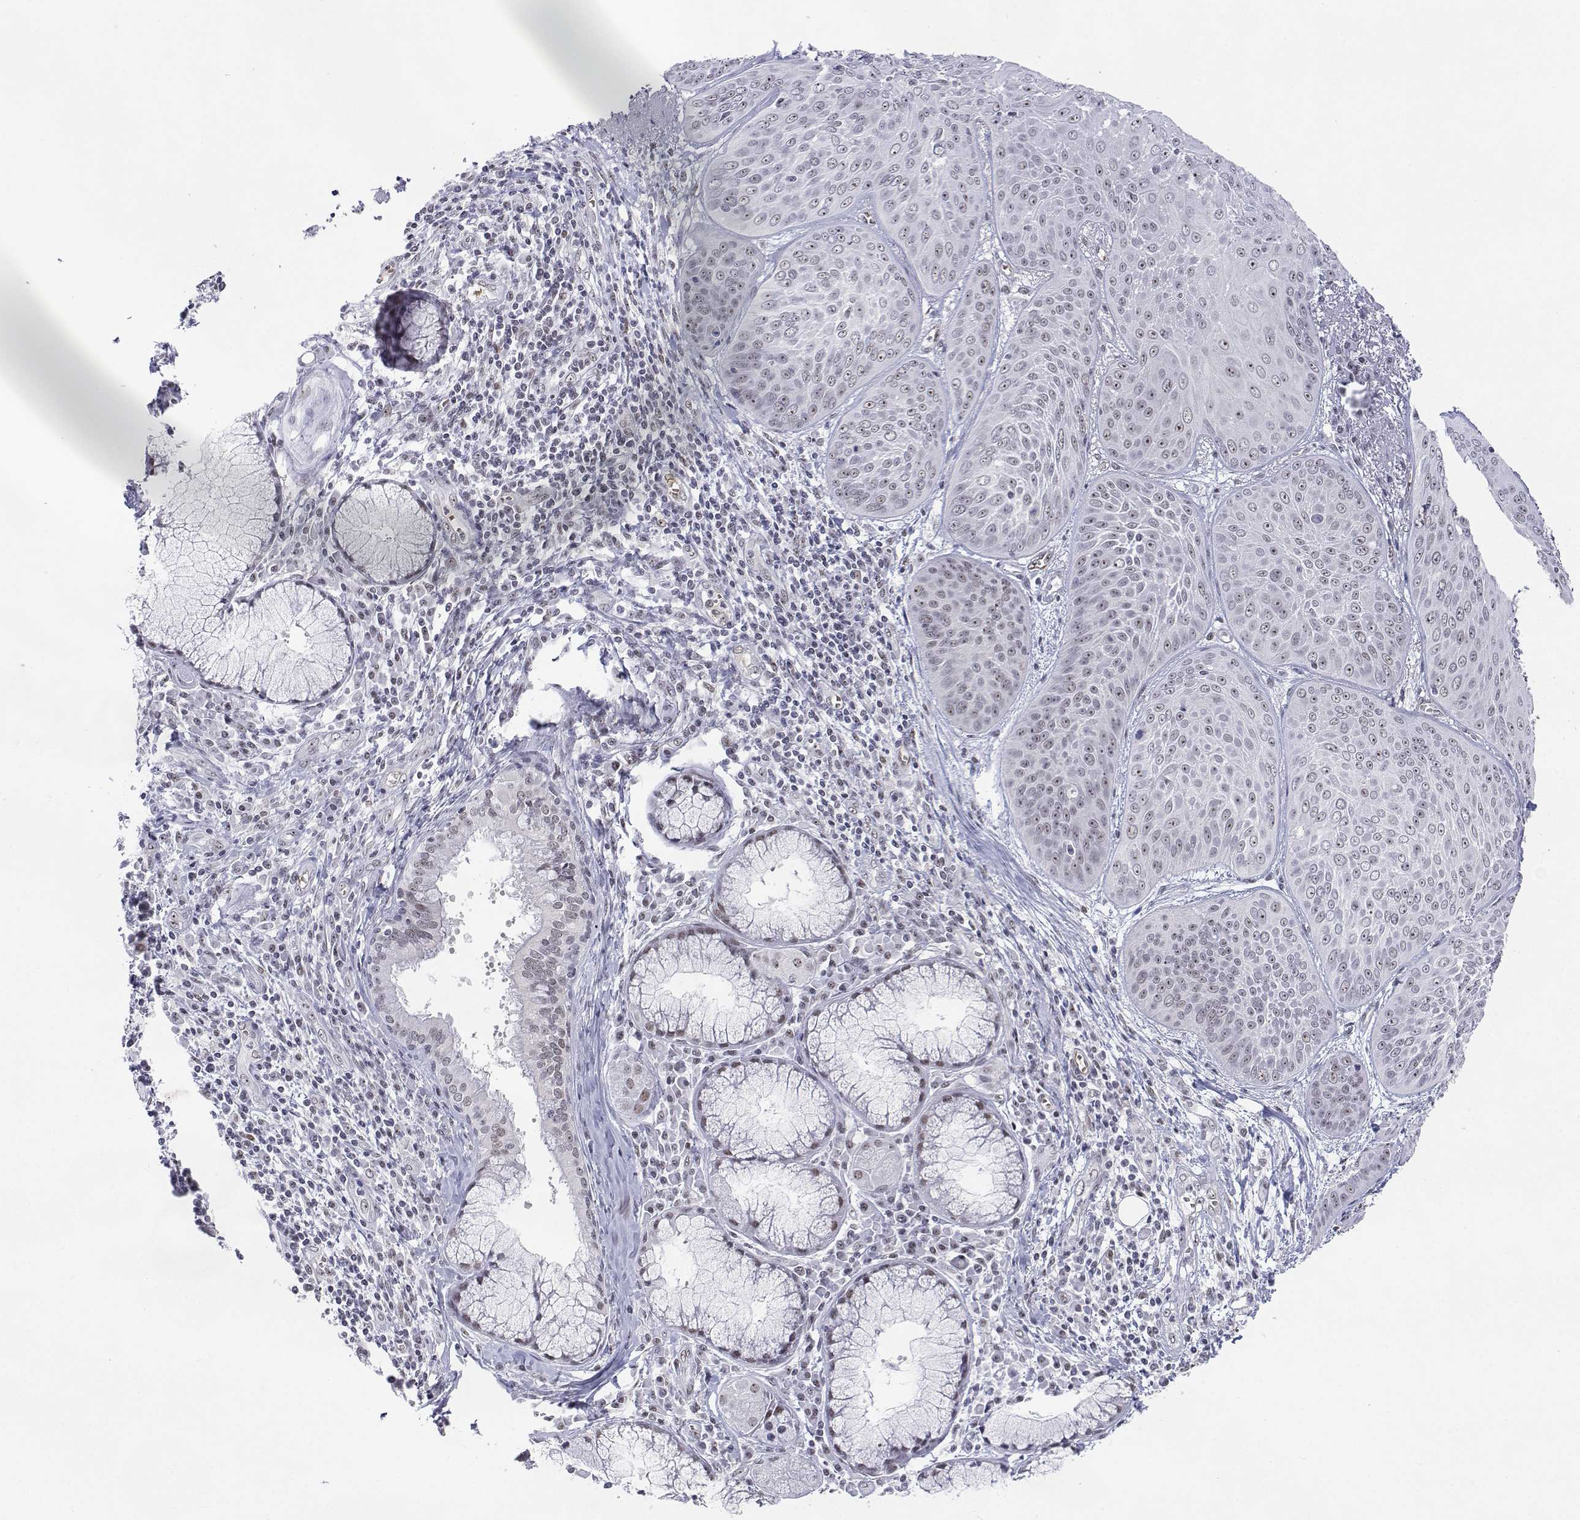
{"staining": {"intensity": "weak", "quantity": "<25%", "location": "nuclear"}, "tissue": "lung cancer", "cell_type": "Tumor cells", "image_type": "cancer", "snomed": [{"axis": "morphology", "description": "Squamous cell carcinoma, NOS"}, {"axis": "topography", "description": "Lung"}], "caption": "Lung squamous cell carcinoma was stained to show a protein in brown. There is no significant positivity in tumor cells. (DAB immunohistochemistry (IHC) with hematoxylin counter stain).", "gene": "ADAR", "patient": {"sex": "male", "age": 74}}